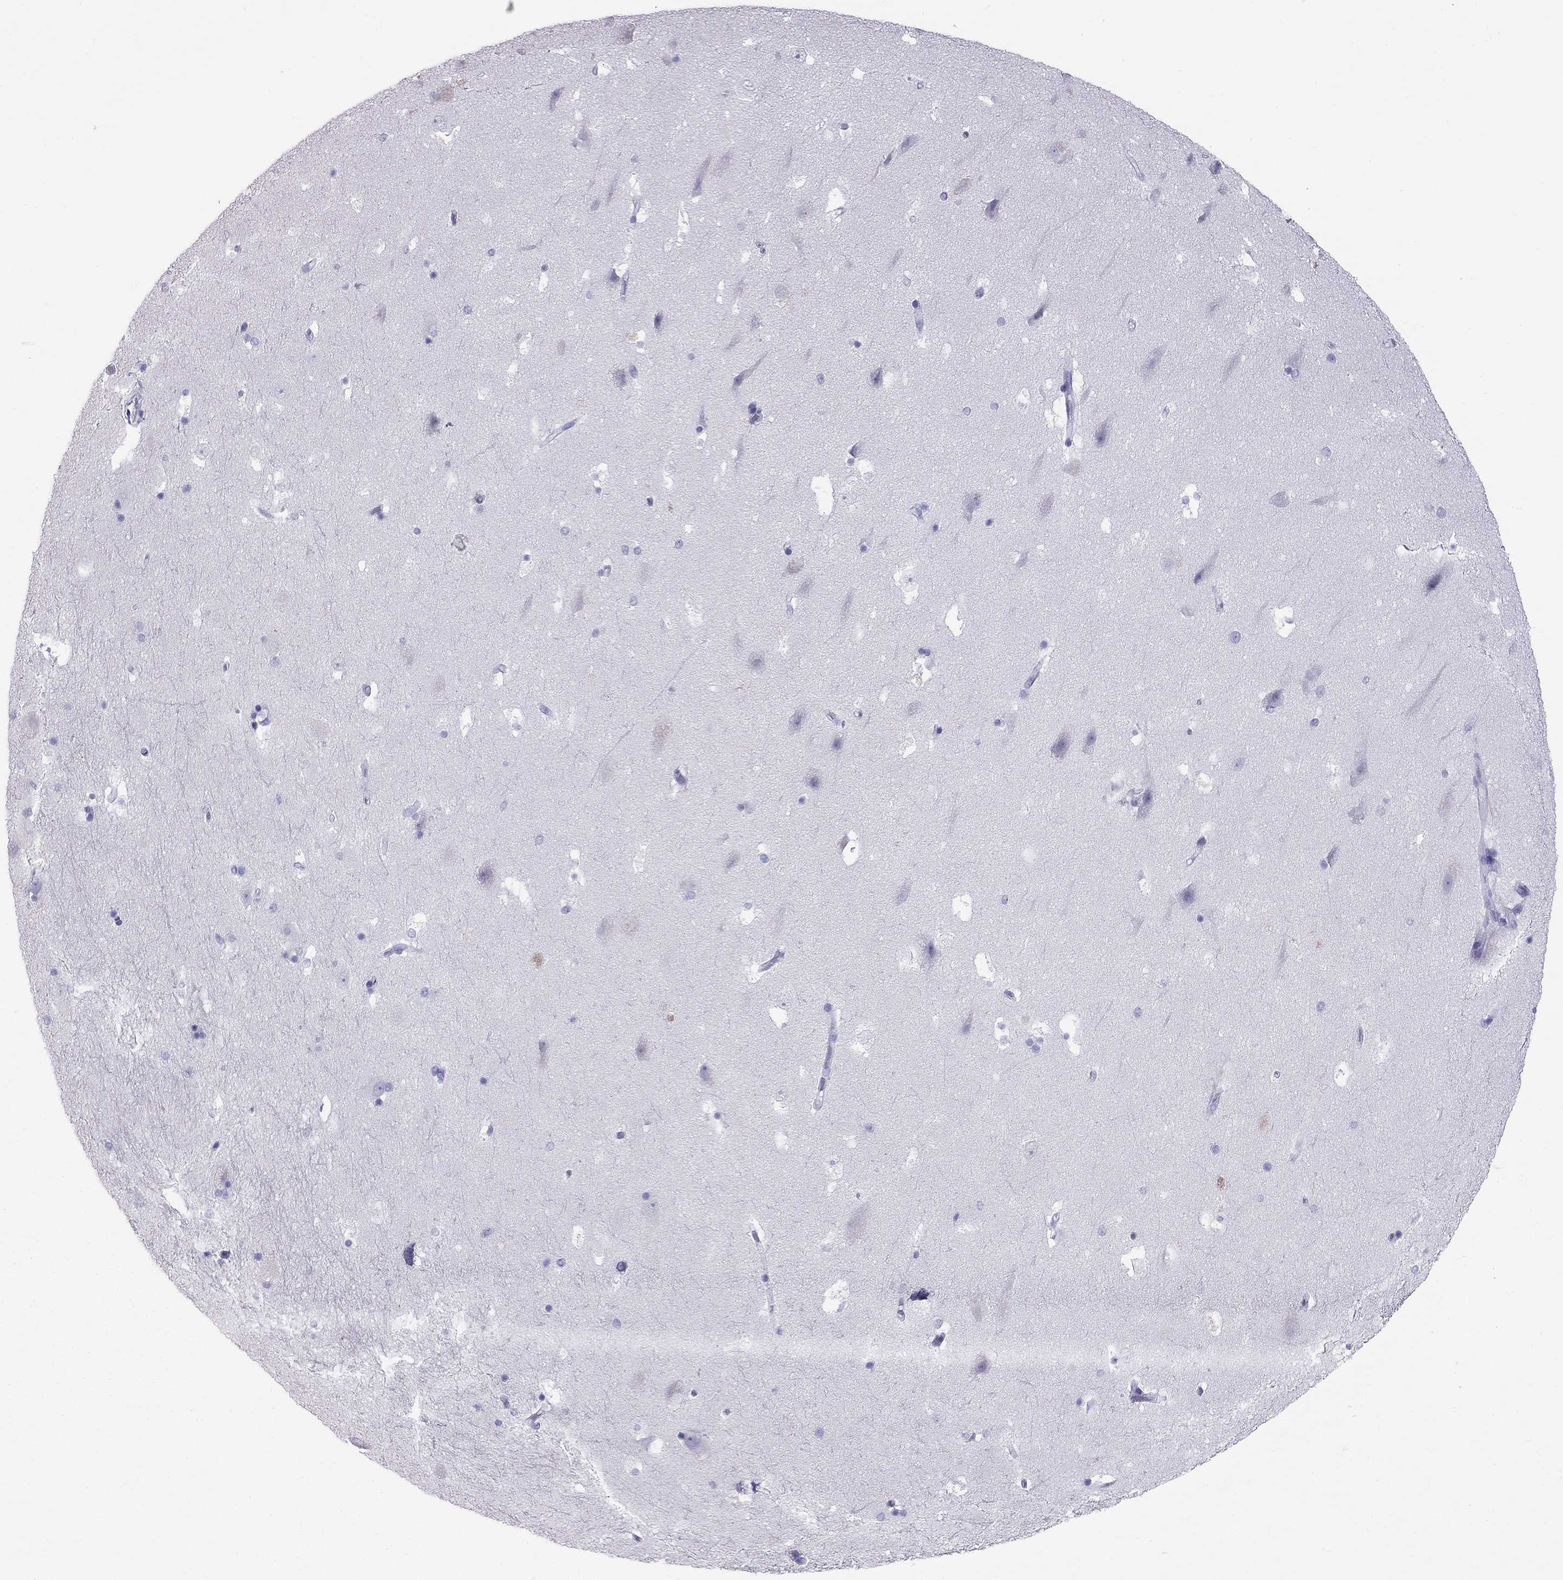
{"staining": {"intensity": "negative", "quantity": "none", "location": "none"}, "tissue": "hippocampus", "cell_type": "Glial cells", "image_type": "normal", "snomed": [{"axis": "morphology", "description": "Normal tissue, NOS"}, {"axis": "topography", "description": "Hippocampus"}], "caption": "This is an immunohistochemistry photomicrograph of benign hippocampus. There is no expression in glial cells.", "gene": "PSMB11", "patient": {"sex": "male", "age": 51}}